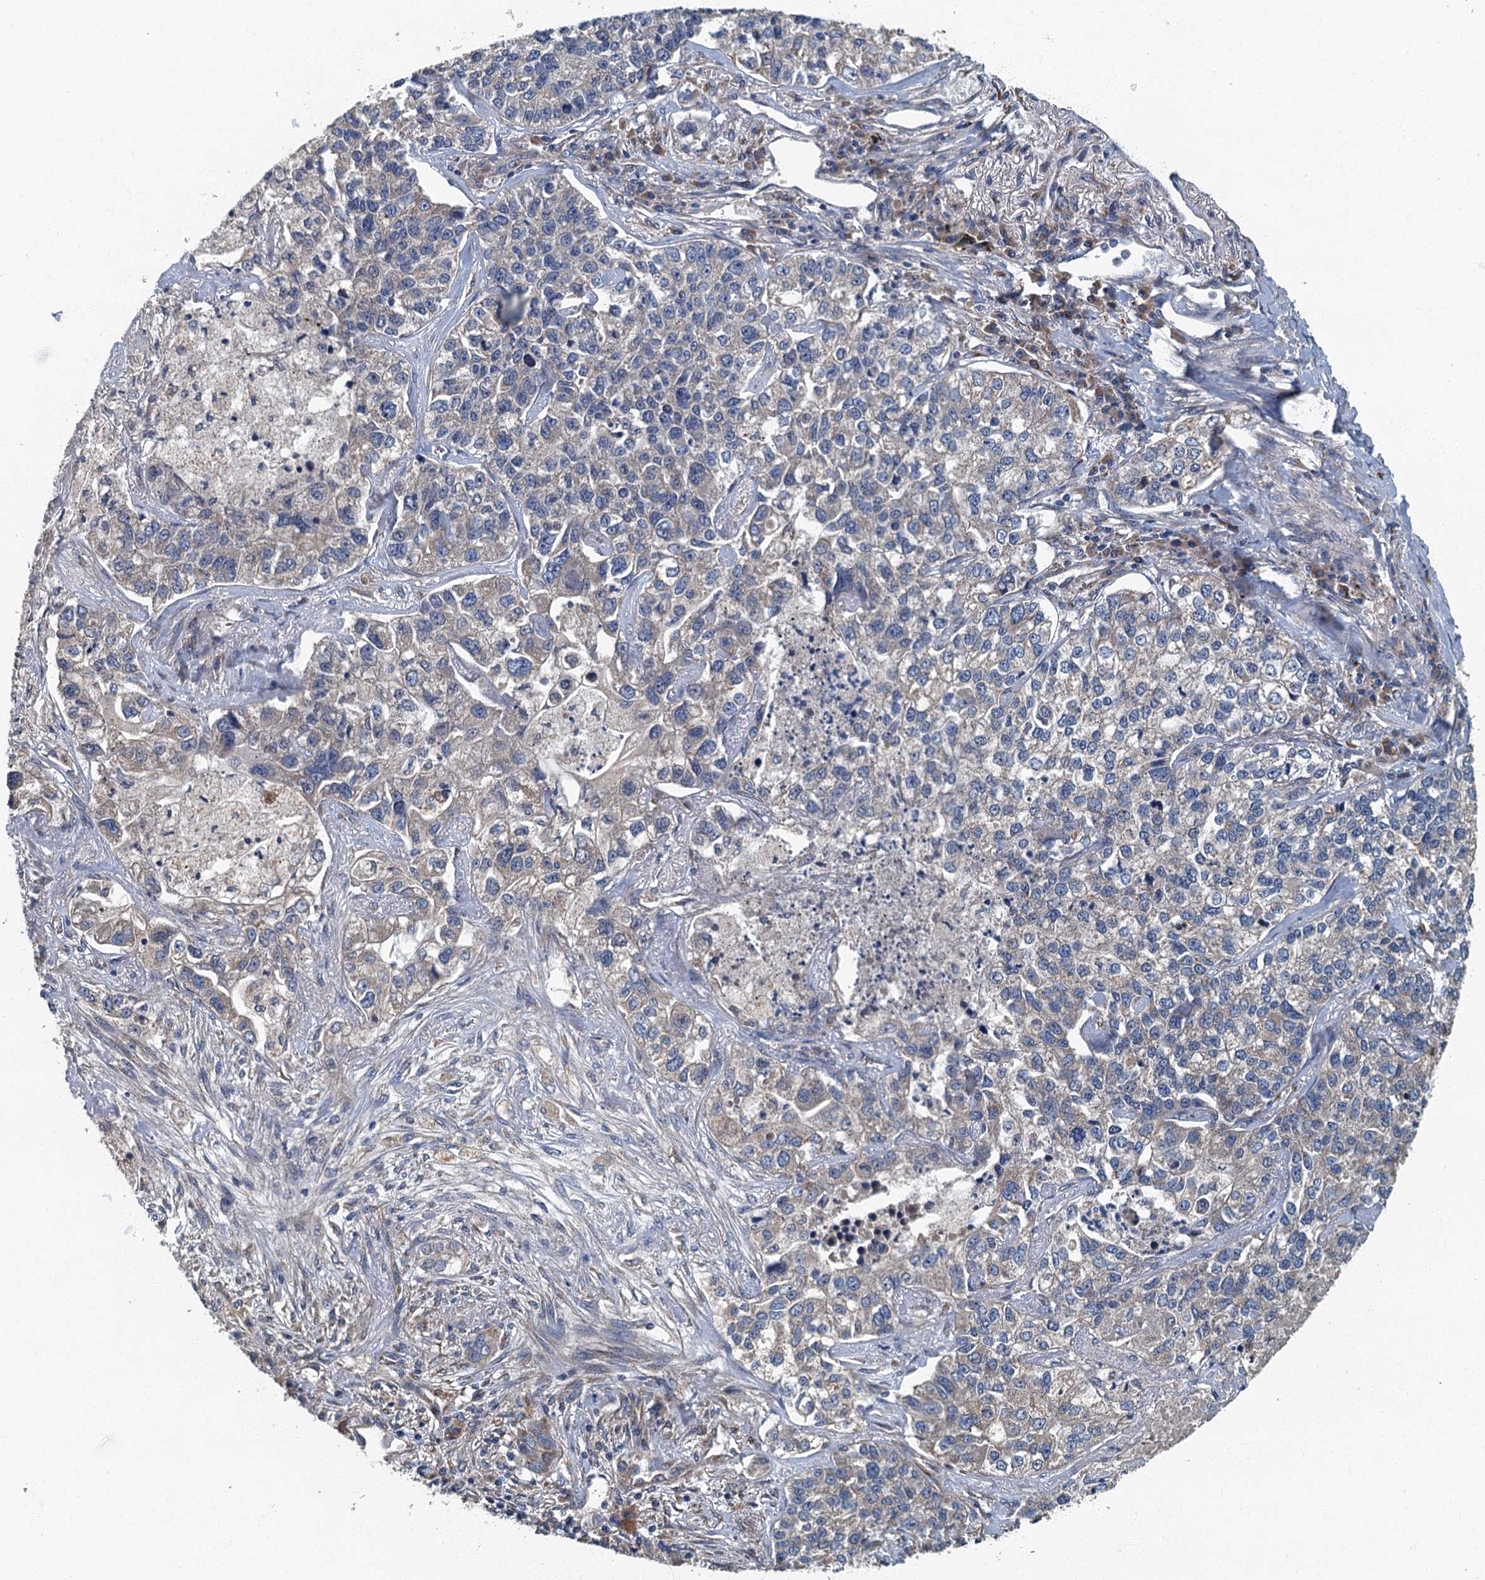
{"staining": {"intensity": "negative", "quantity": "none", "location": "none"}, "tissue": "lung cancer", "cell_type": "Tumor cells", "image_type": "cancer", "snomed": [{"axis": "morphology", "description": "Adenocarcinoma, NOS"}, {"axis": "topography", "description": "Lung"}], "caption": "Micrograph shows no protein staining in tumor cells of lung adenocarcinoma tissue.", "gene": "DDX49", "patient": {"sex": "male", "age": 49}}